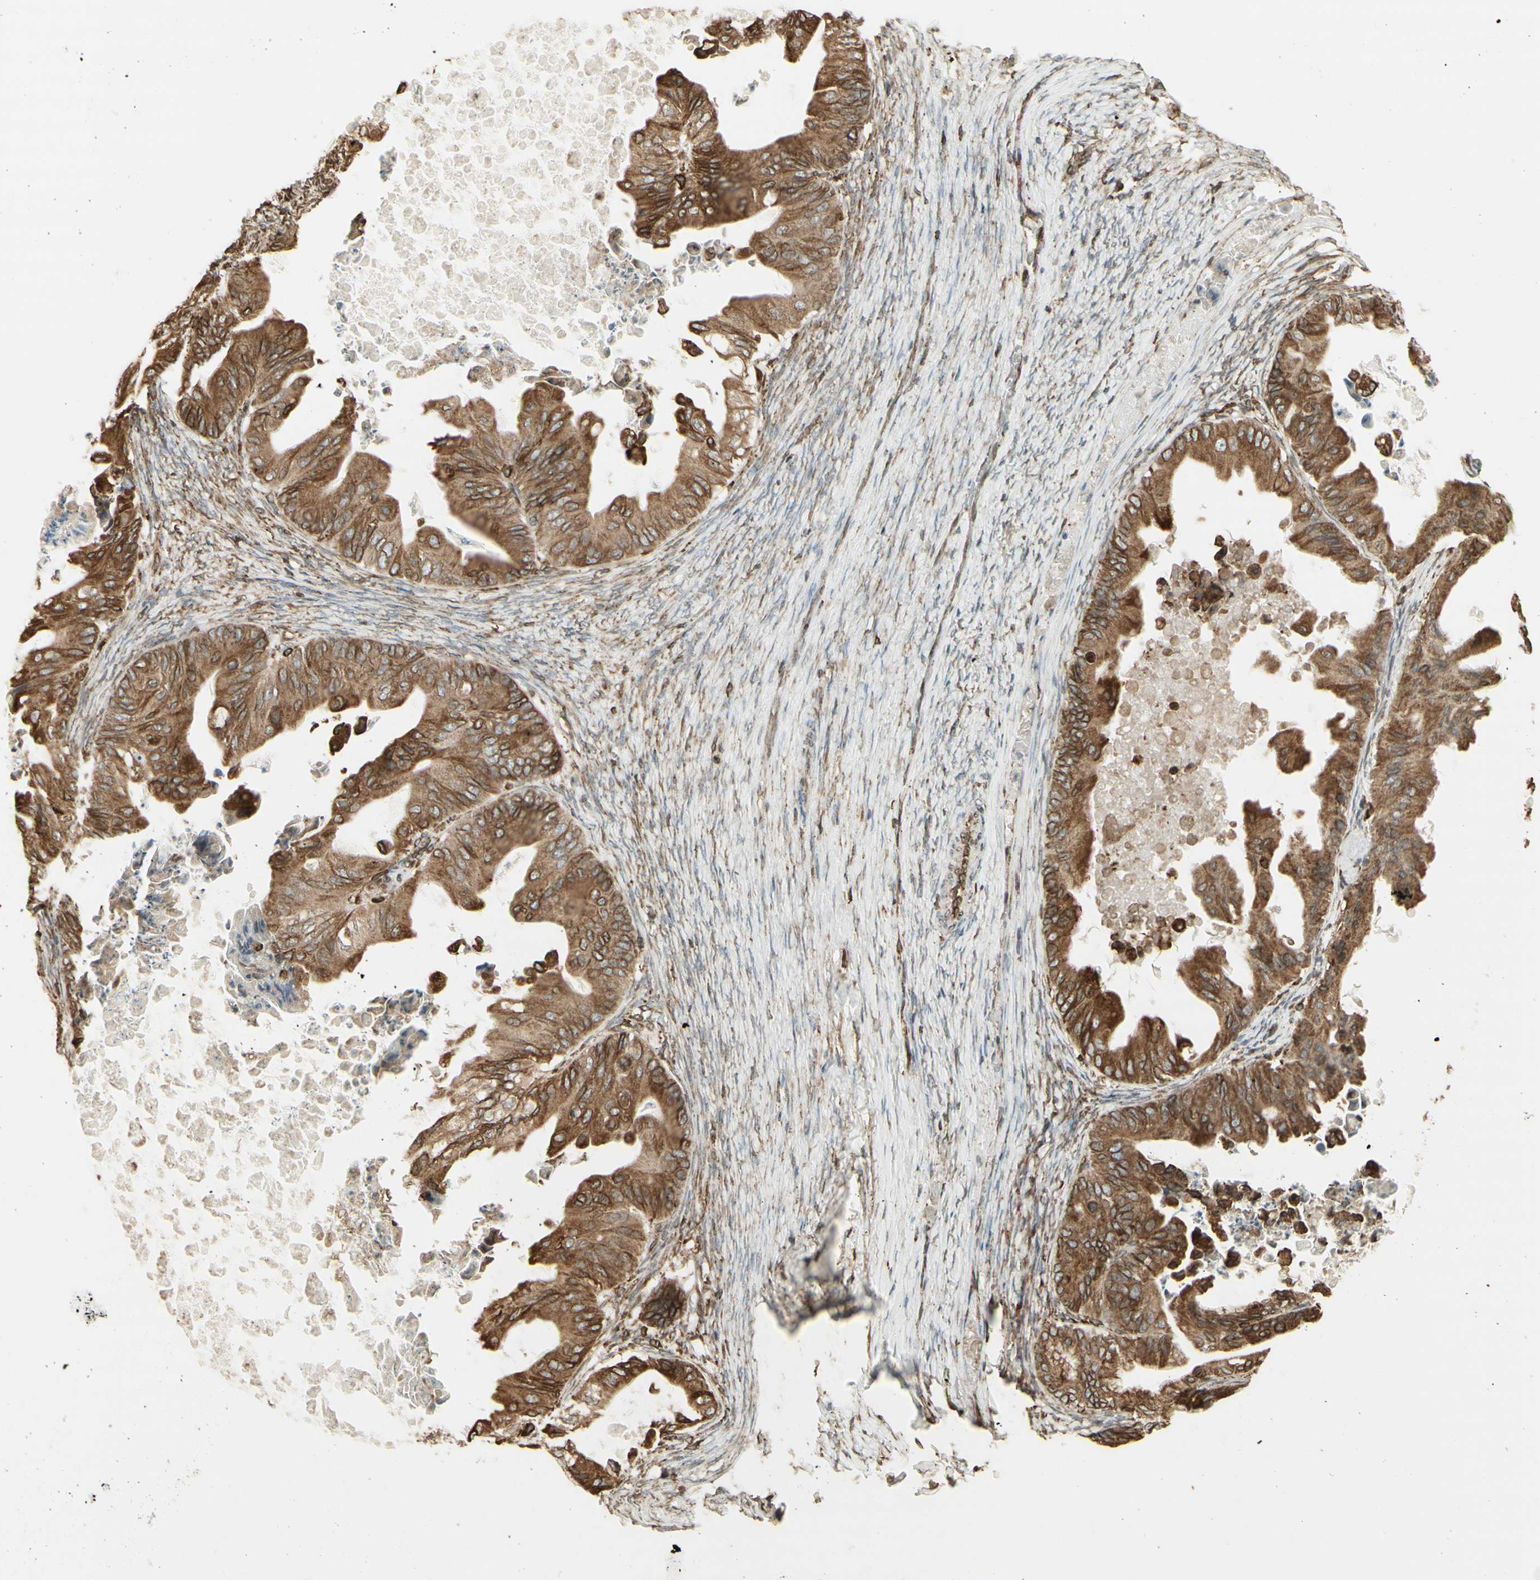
{"staining": {"intensity": "moderate", "quantity": ">75%", "location": "cytoplasmic/membranous"}, "tissue": "ovarian cancer", "cell_type": "Tumor cells", "image_type": "cancer", "snomed": [{"axis": "morphology", "description": "Cystadenocarcinoma, mucinous, NOS"}, {"axis": "topography", "description": "Ovary"}], "caption": "Approximately >75% of tumor cells in human ovarian mucinous cystadenocarcinoma exhibit moderate cytoplasmic/membranous protein positivity as visualized by brown immunohistochemical staining.", "gene": "CANX", "patient": {"sex": "female", "age": 37}}